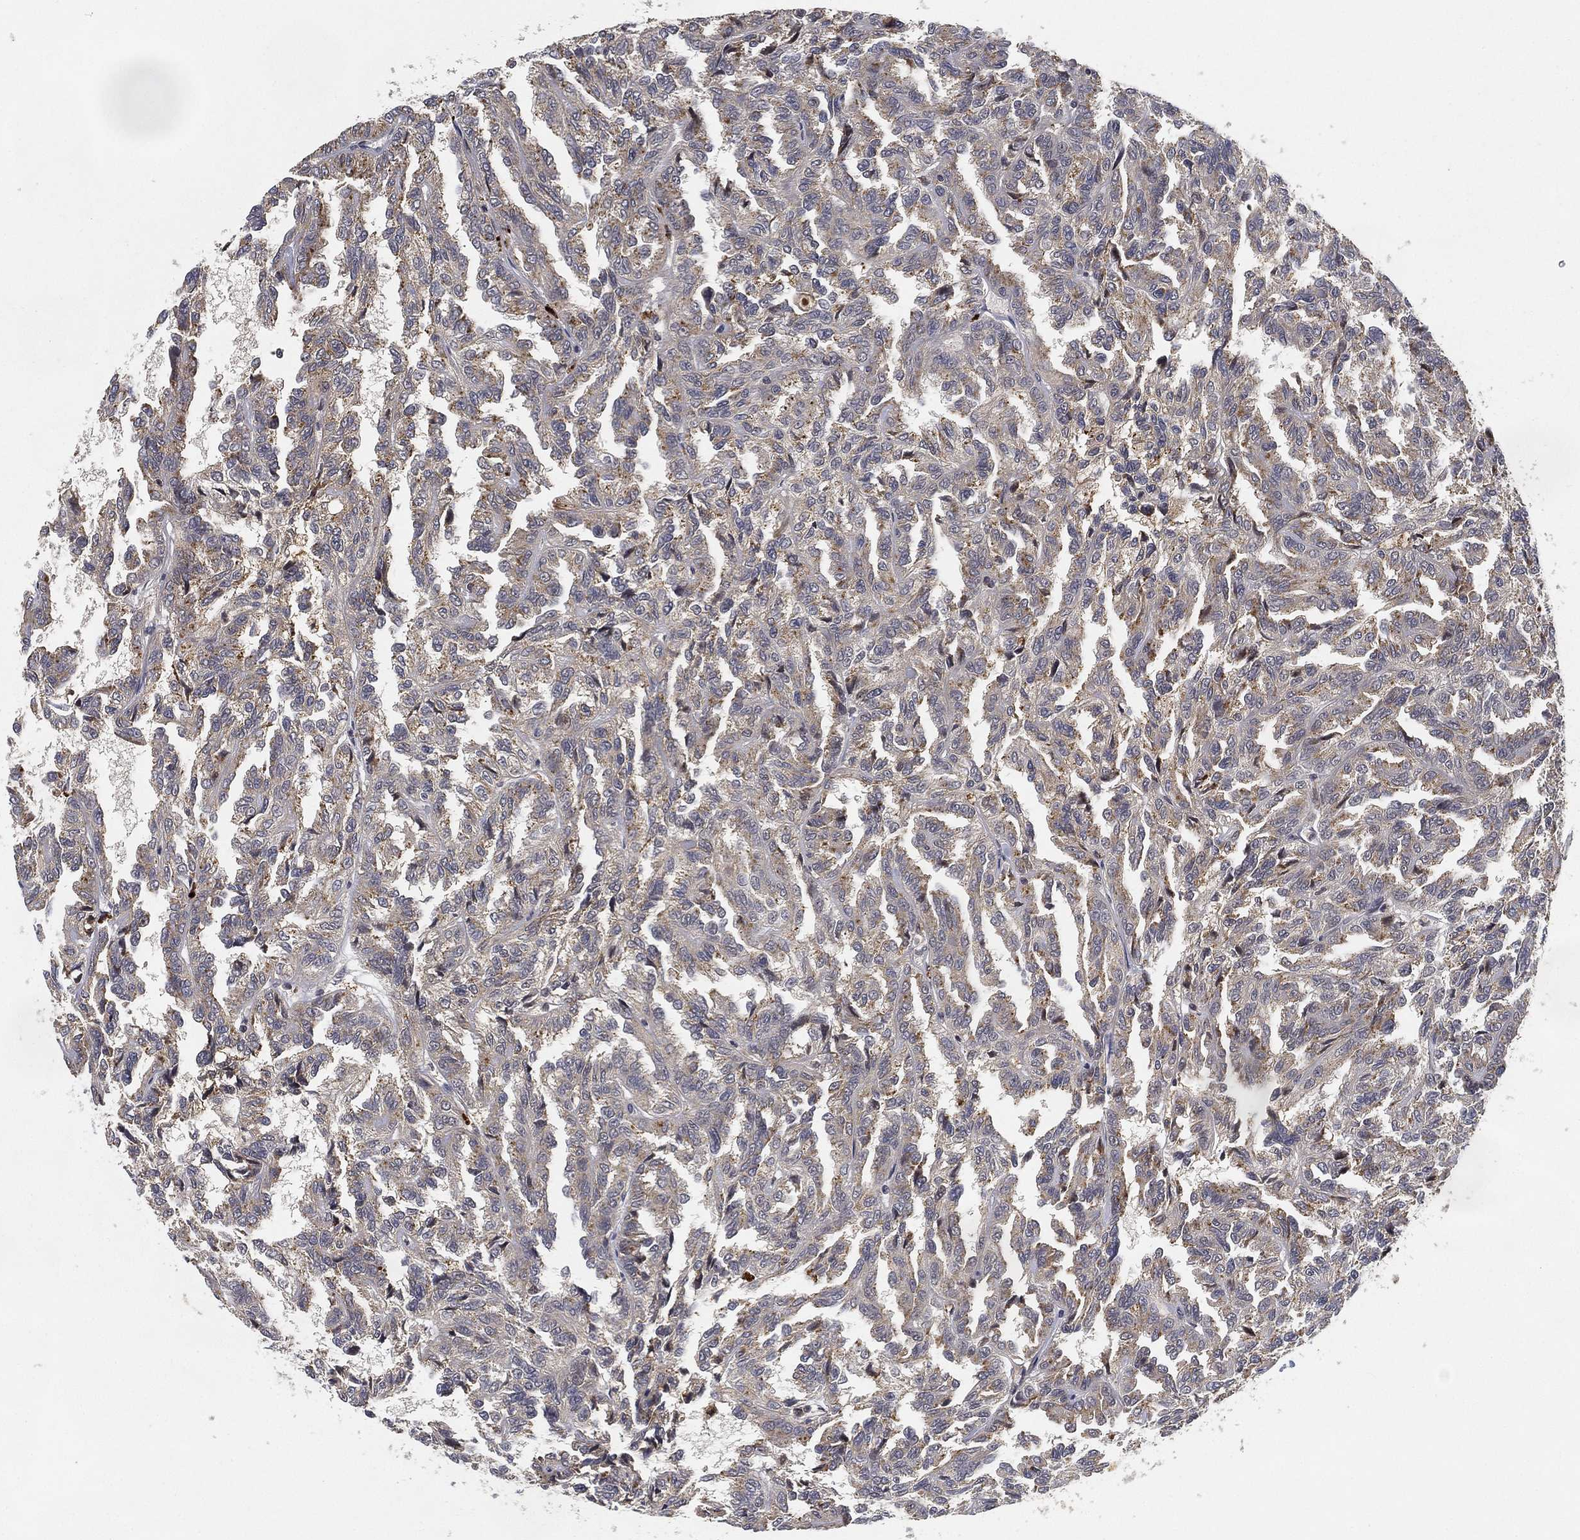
{"staining": {"intensity": "weak", "quantity": "25%-75%", "location": "cytoplasmic/membranous"}, "tissue": "renal cancer", "cell_type": "Tumor cells", "image_type": "cancer", "snomed": [{"axis": "morphology", "description": "Adenocarcinoma, NOS"}, {"axis": "topography", "description": "Kidney"}], "caption": "Immunohistochemistry (IHC) of human renal cancer (adenocarcinoma) reveals low levels of weak cytoplasmic/membranous staining in about 25%-75% of tumor cells. The protein is shown in brown color, while the nuclei are stained blue.", "gene": "CFAP251", "patient": {"sex": "male", "age": 79}}